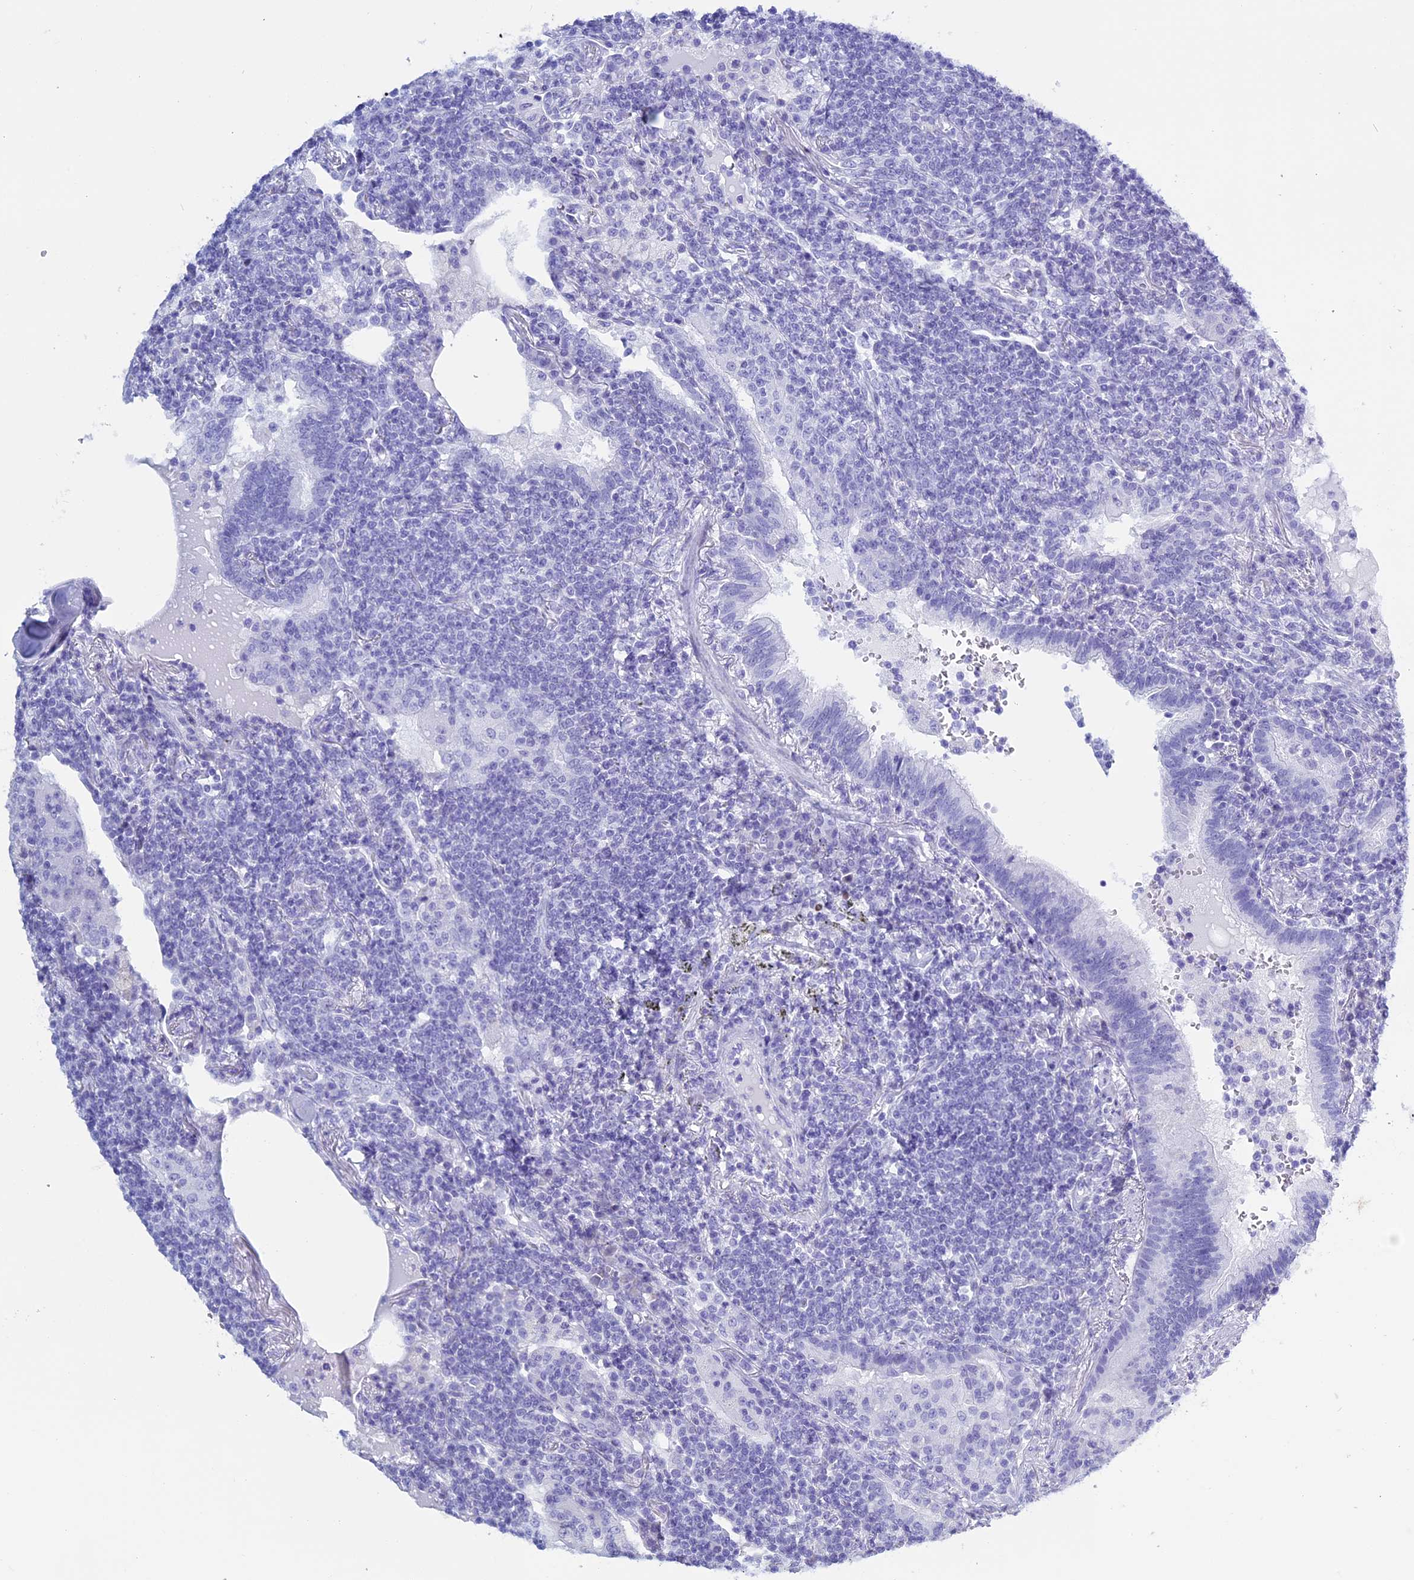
{"staining": {"intensity": "negative", "quantity": "none", "location": "none"}, "tissue": "lymphoma", "cell_type": "Tumor cells", "image_type": "cancer", "snomed": [{"axis": "morphology", "description": "Malignant lymphoma, non-Hodgkin's type, Low grade"}, {"axis": "topography", "description": "Lung"}], "caption": "This is a micrograph of IHC staining of low-grade malignant lymphoma, non-Hodgkin's type, which shows no staining in tumor cells. (IHC, brightfield microscopy, high magnification).", "gene": "KCTD21", "patient": {"sex": "female", "age": 71}}